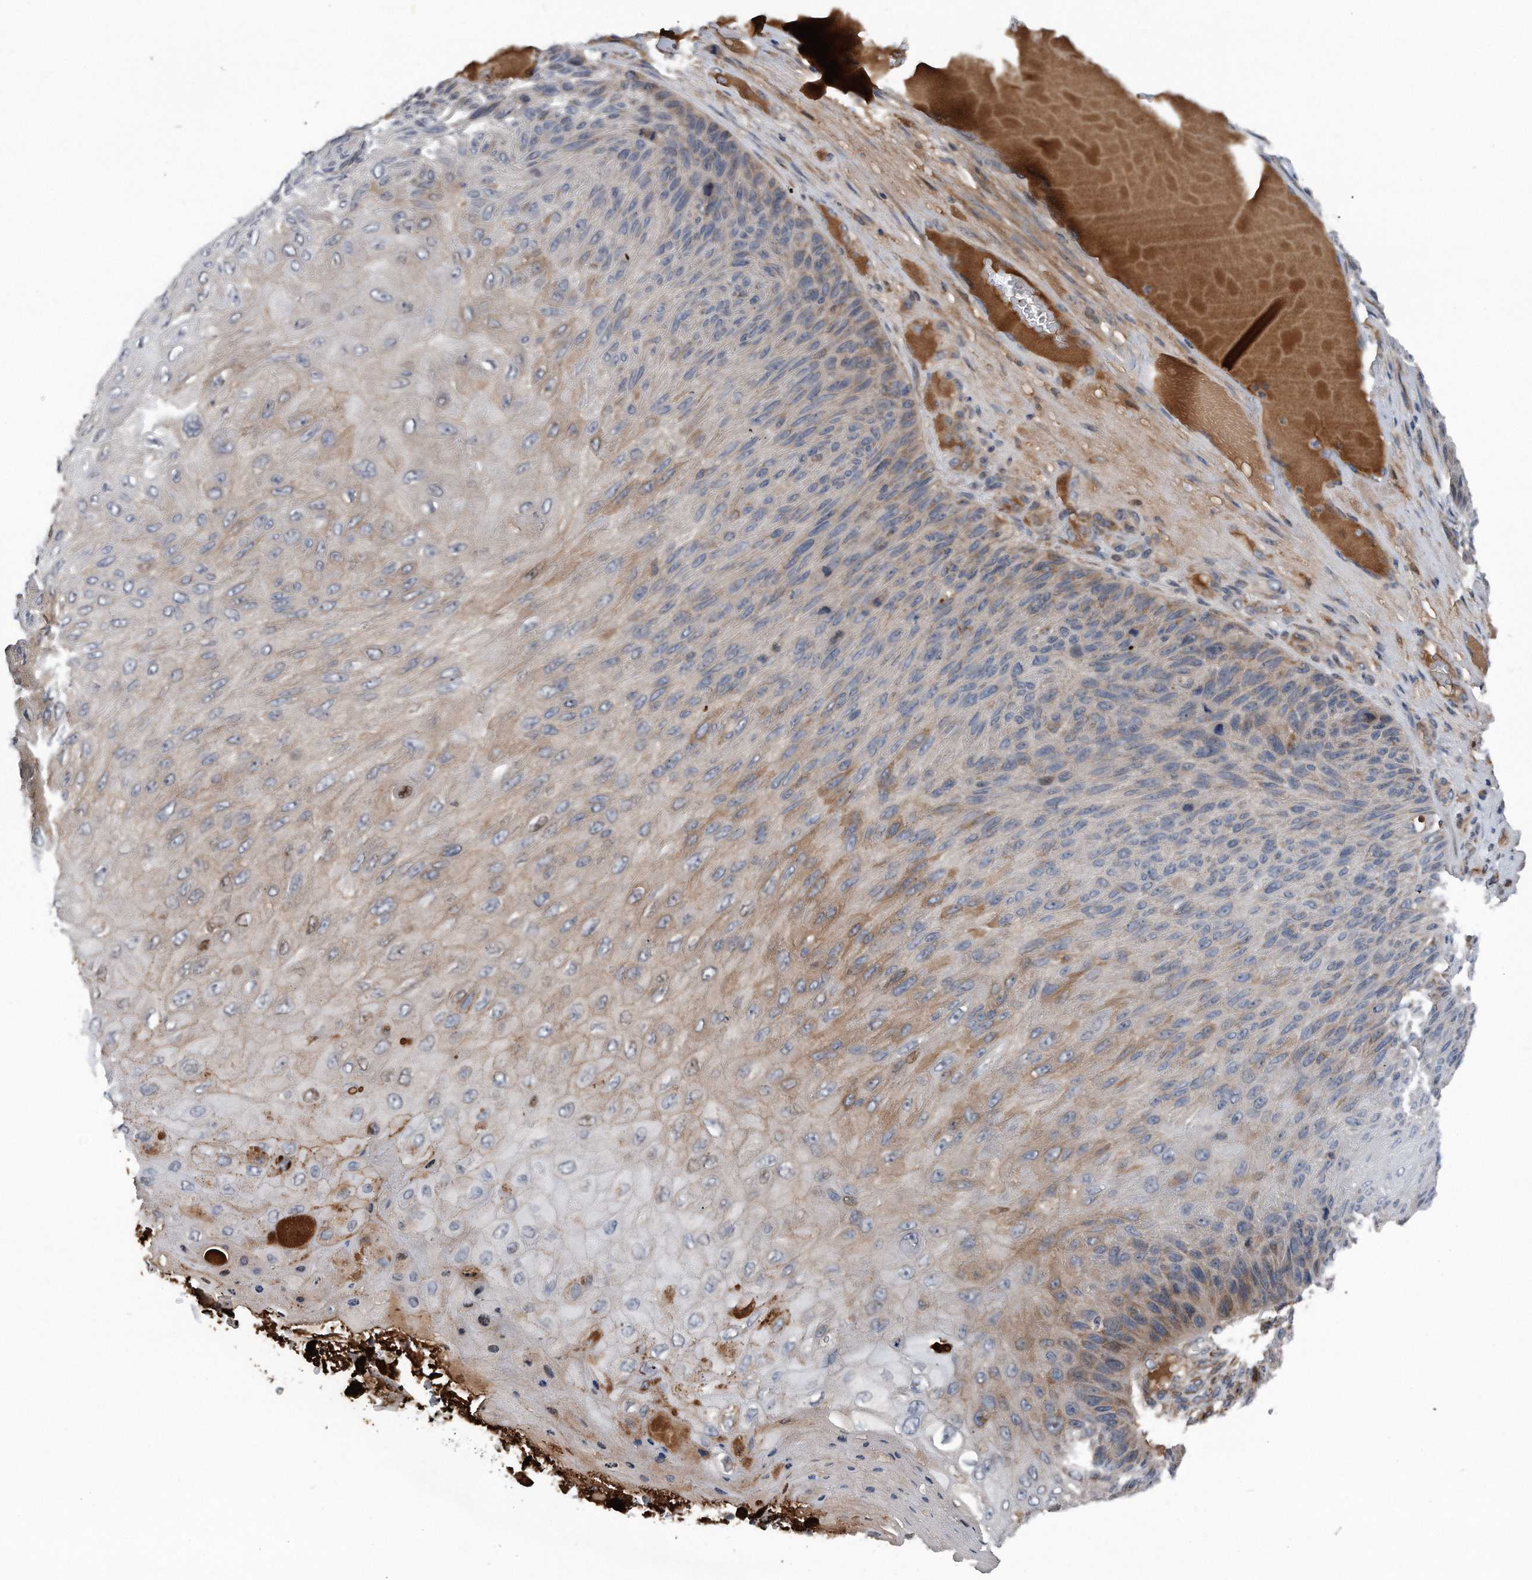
{"staining": {"intensity": "moderate", "quantity": "25%-75%", "location": "cytoplasmic/membranous"}, "tissue": "skin cancer", "cell_type": "Tumor cells", "image_type": "cancer", "snomed": [{"axis": "morphology", "description": "Squamous cell carcinoma, NOS"}, {"axis": "topography", "description": "Skin"}], "caption": "Protein staining displays moderate cytoplasmic/membranous staining in about 25%-75% of tumor cells in skin cancer (squamous cell carcinoma).", "gene": "DST", "patient": {"sex": "female", "age": 88}}